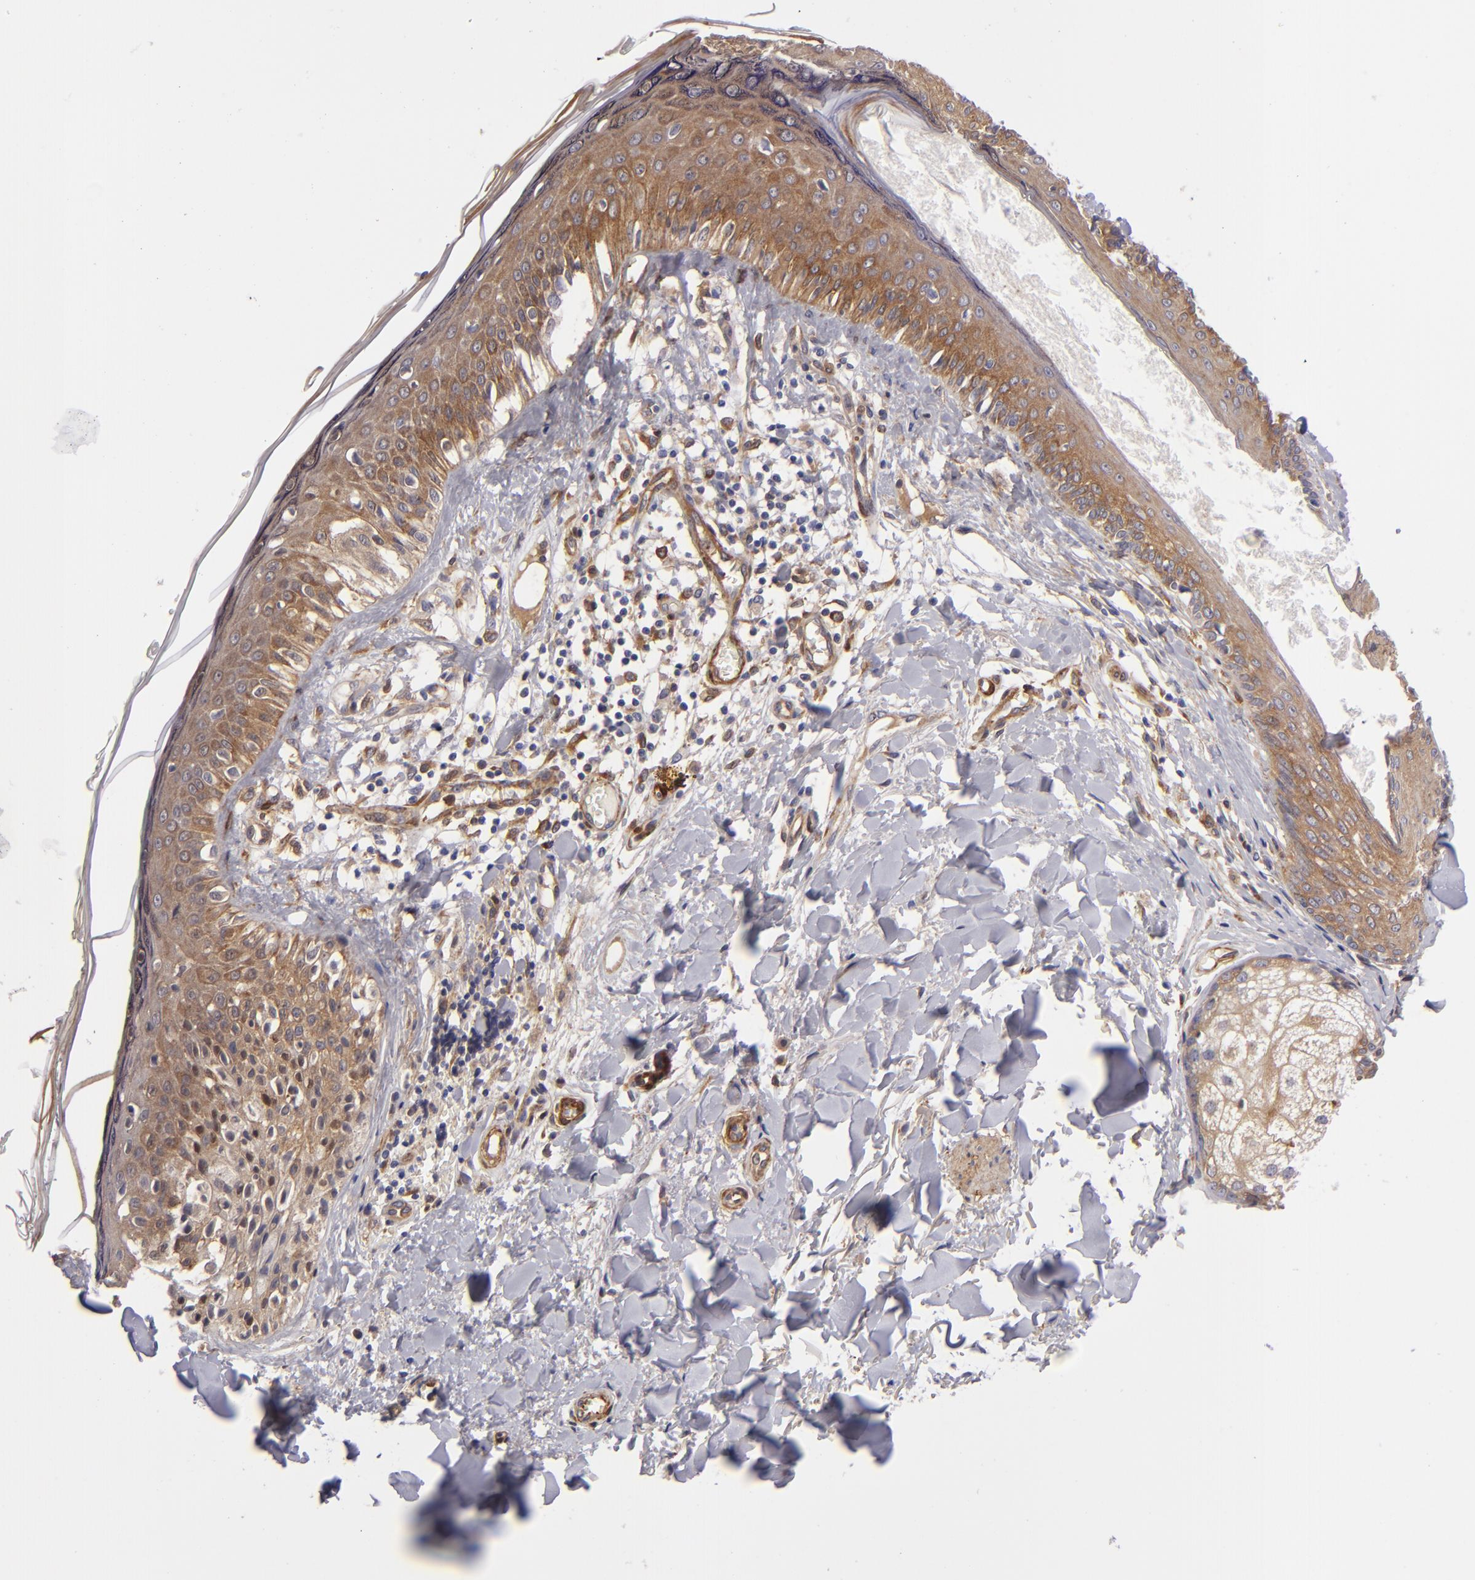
{"staining": {"intensity": "weak", "quantity": ">75%", "location": "cytoplasmic/membranous"}, "tissue": "melanoma", "cell_type": "Tumor cells", "image_type": "cancer", "snomed": [{"axis": "morphology", "description": "Malignant melanoma, NOS"}, {"axis": "topography", "description": "Skin"}], "caption": "DAB (3,3'-diaminobenzidine) immunohistochemical staining of human malignant melanoma reveals weak cytoplasmic/membranous protein expression in about >75% of tumor cells. The staining is performed using DAB brown chromogen to label protein expression. The nuclei are counter-stained blue using hematoxylin.", "gene": "VCL", "patient": {"sex": "female", "age": 82}}